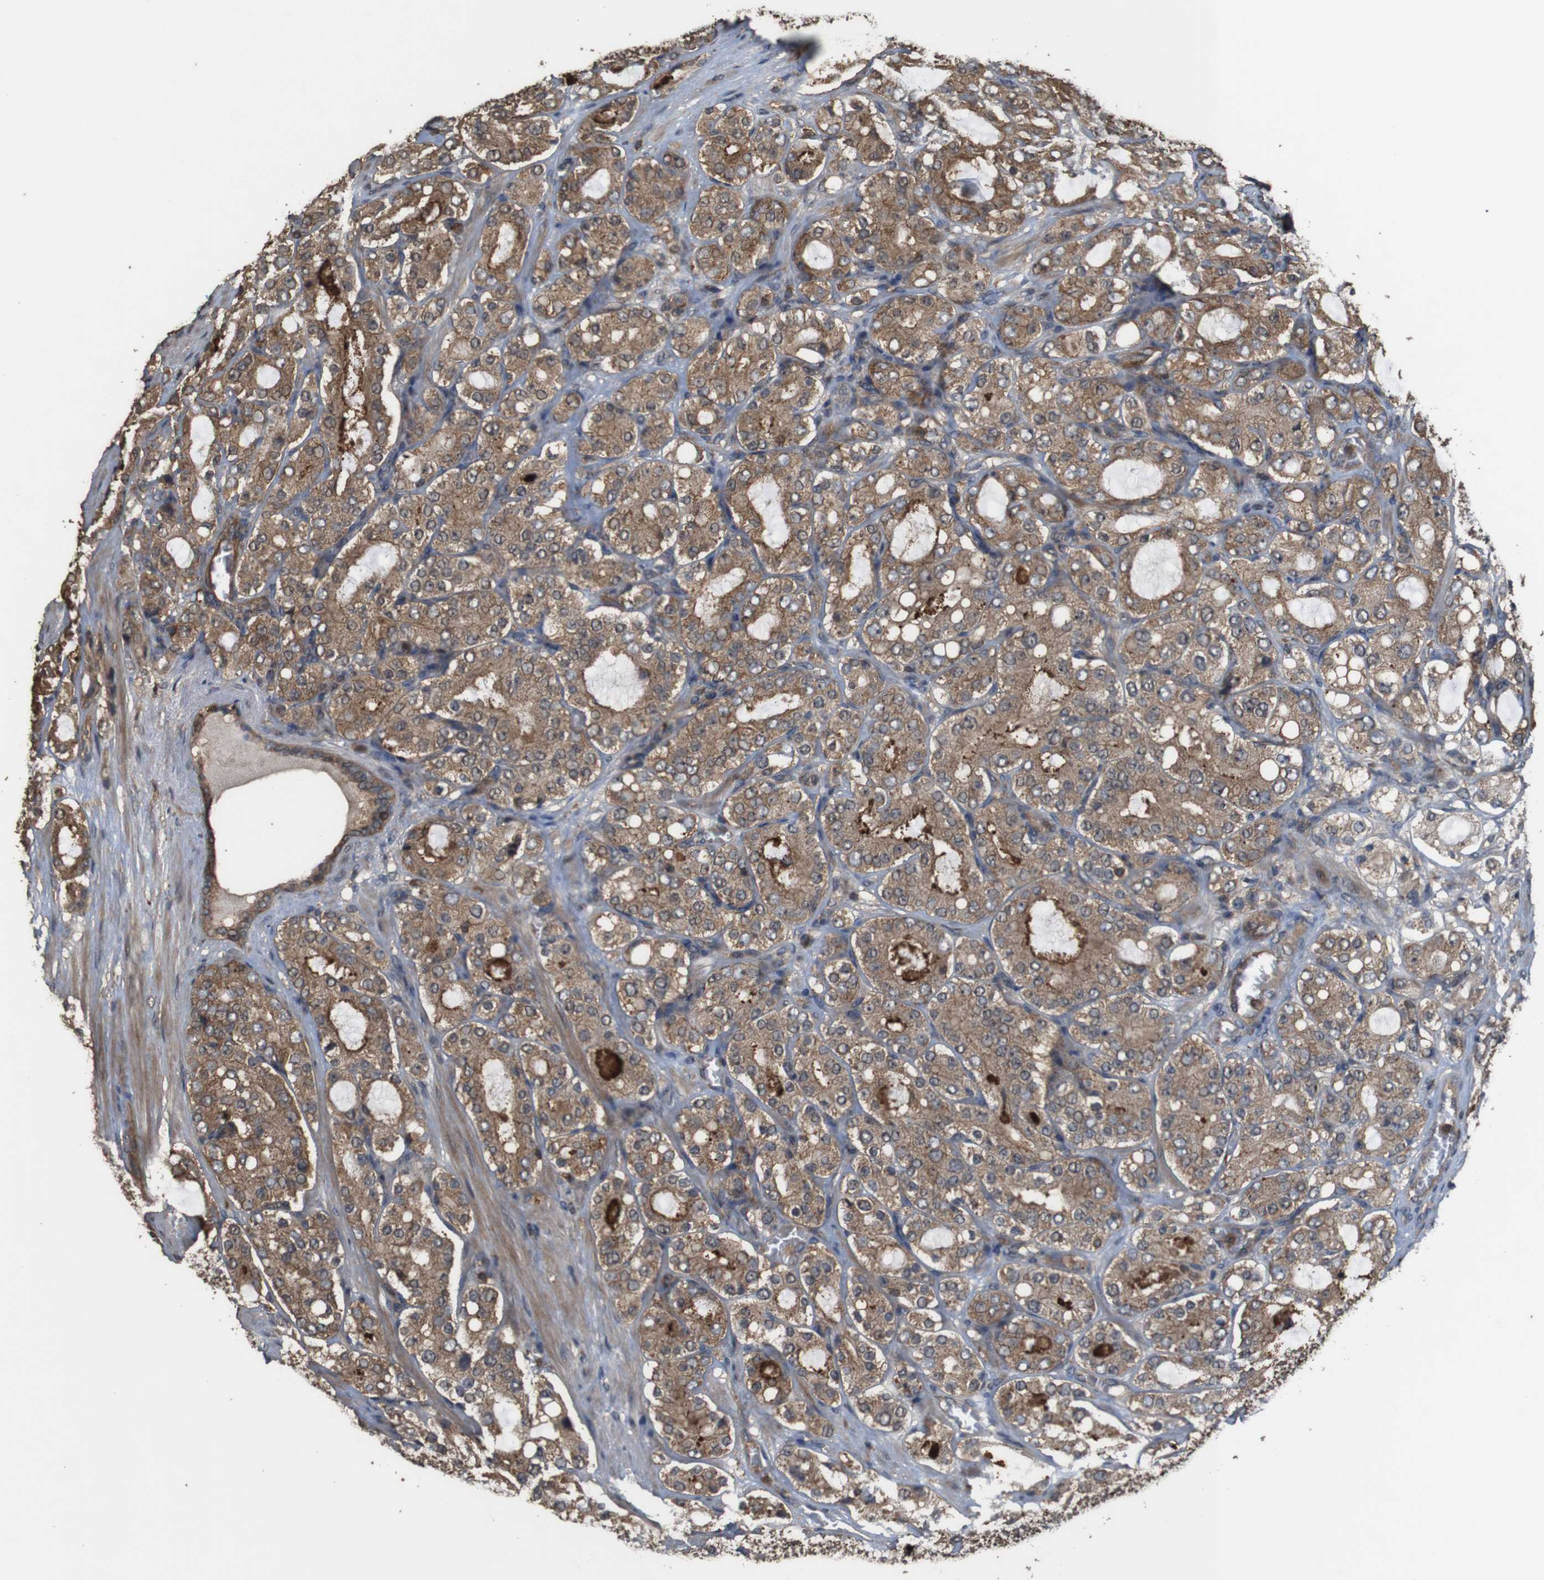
{"staining": {"intensity": "moderate", "quantity": ">75%", "location": "cytoplasmic/membranous"}, "tissue": "prostate cancer", "cell_type": "Tumor cells", "image_type": "cancer", "snomed": [{"axis": "morphology", "description": "Adenocarcinoma, High grade"}, {"axis": "topography", "description": "Prostate"}], "caption": "Immunohistochemistry (DAB (3,3'-diaminobenzidine)) staining of adenocarcinoma (high-grade) (prostate) reveals moderate cytoplasmic/membranous protein positivity in approximately >75% of tumor cells.", "gene": "BAG4", "patient": {"sex": "male", "age": 65}}